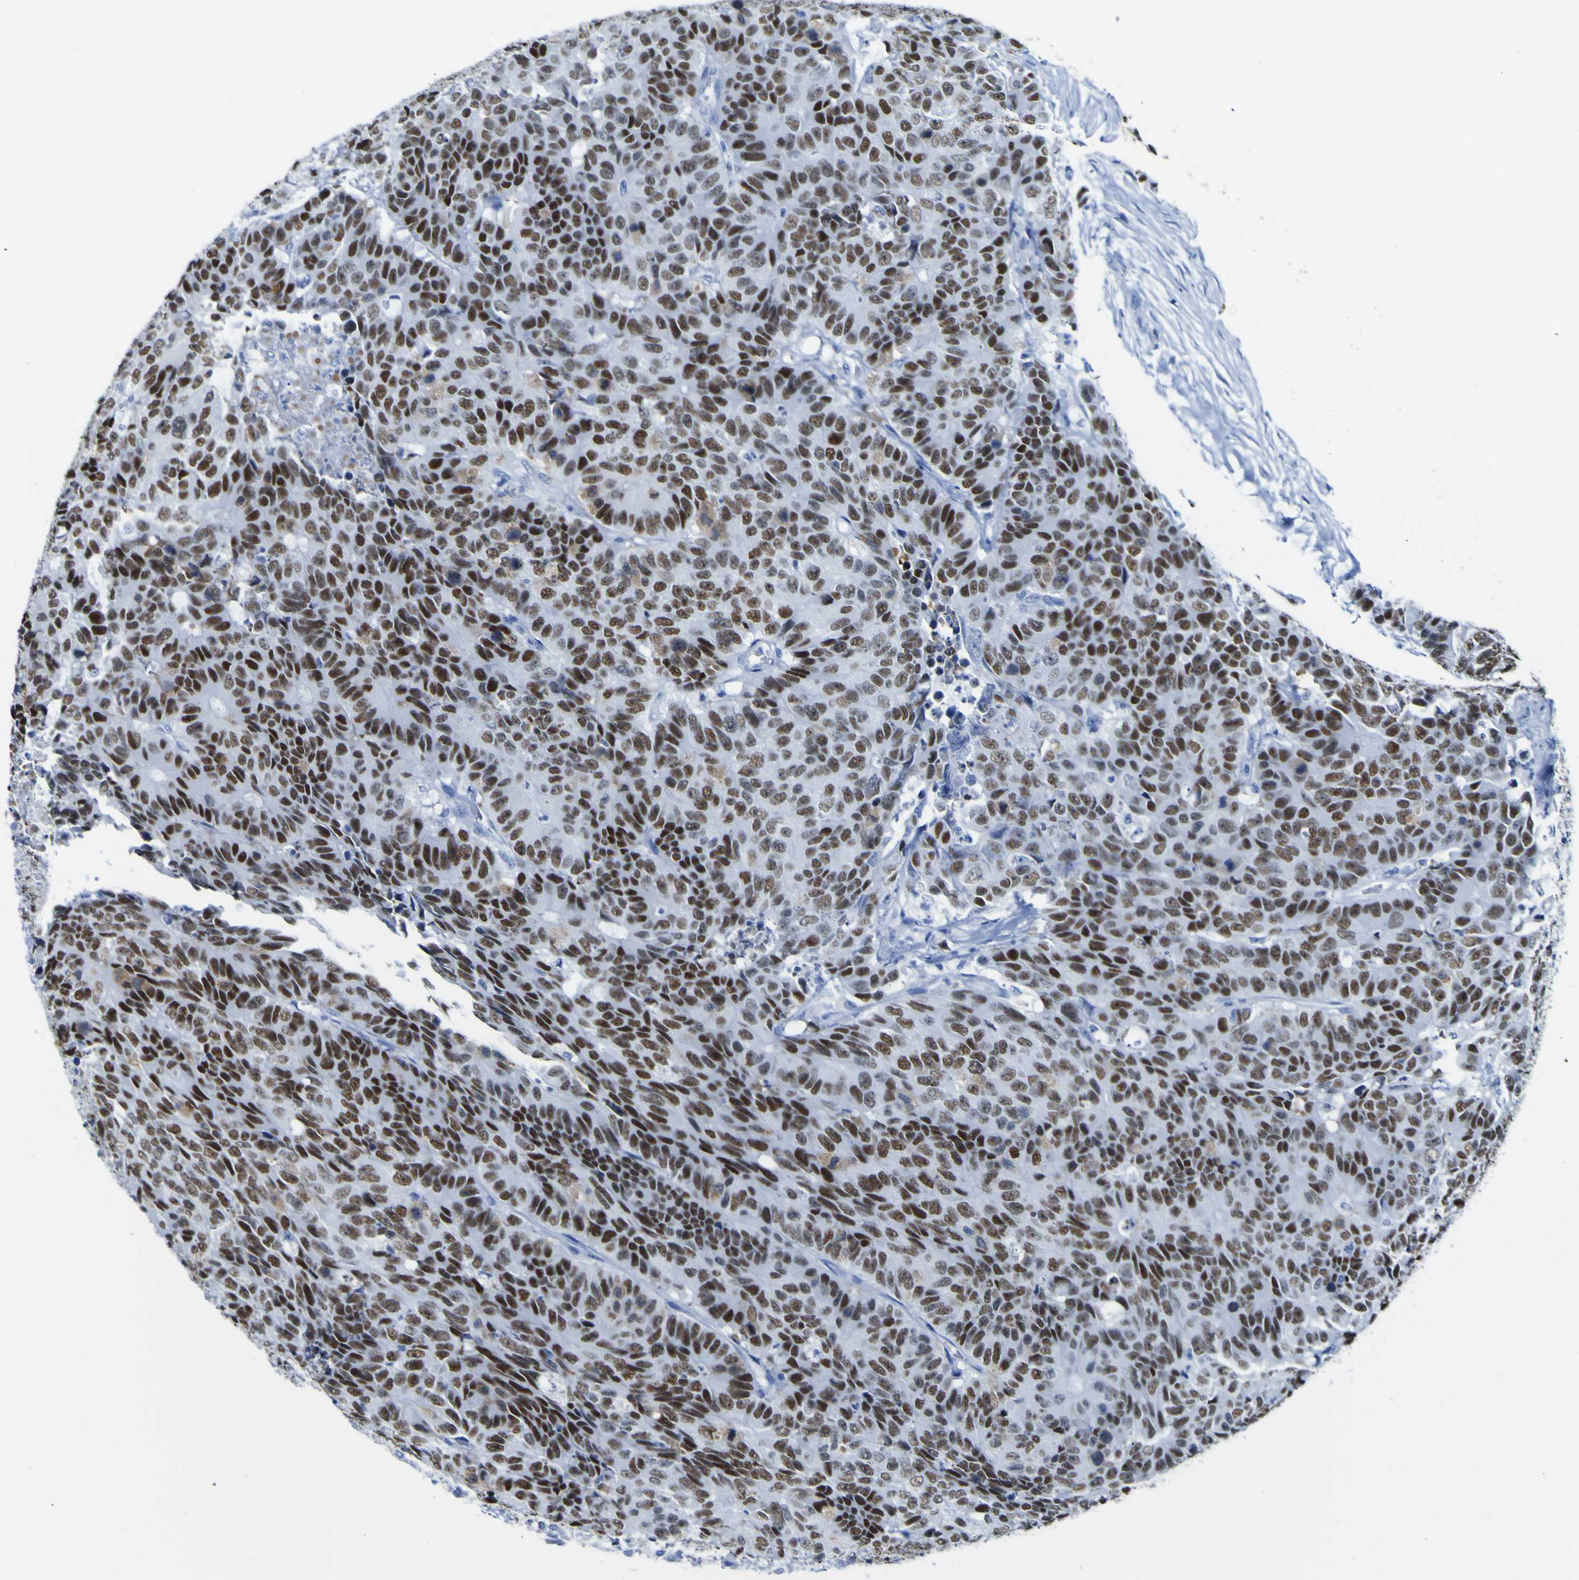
{"staining": {"intensity": "strong", "quantity": ">75%", "location": "nuclear"}, "tissue": "colorectal cancer", "cell_type": "Tumor cells", "image_type": "cancer", "snomed": [{"axis": "morphology", "description": "Adenocarcinoma, NOS"}, {"axis": "topography", "description": "Colon"}], "caption": "A histopathology image showing strong nuclear positivity in approximately >75% of tumor cells in colorectal cancer (adenocarcinoma), as visualized by brown immunohistochemical staining.", "gene": "DACH1", "patient": {"sex": "female", "age": 86}}